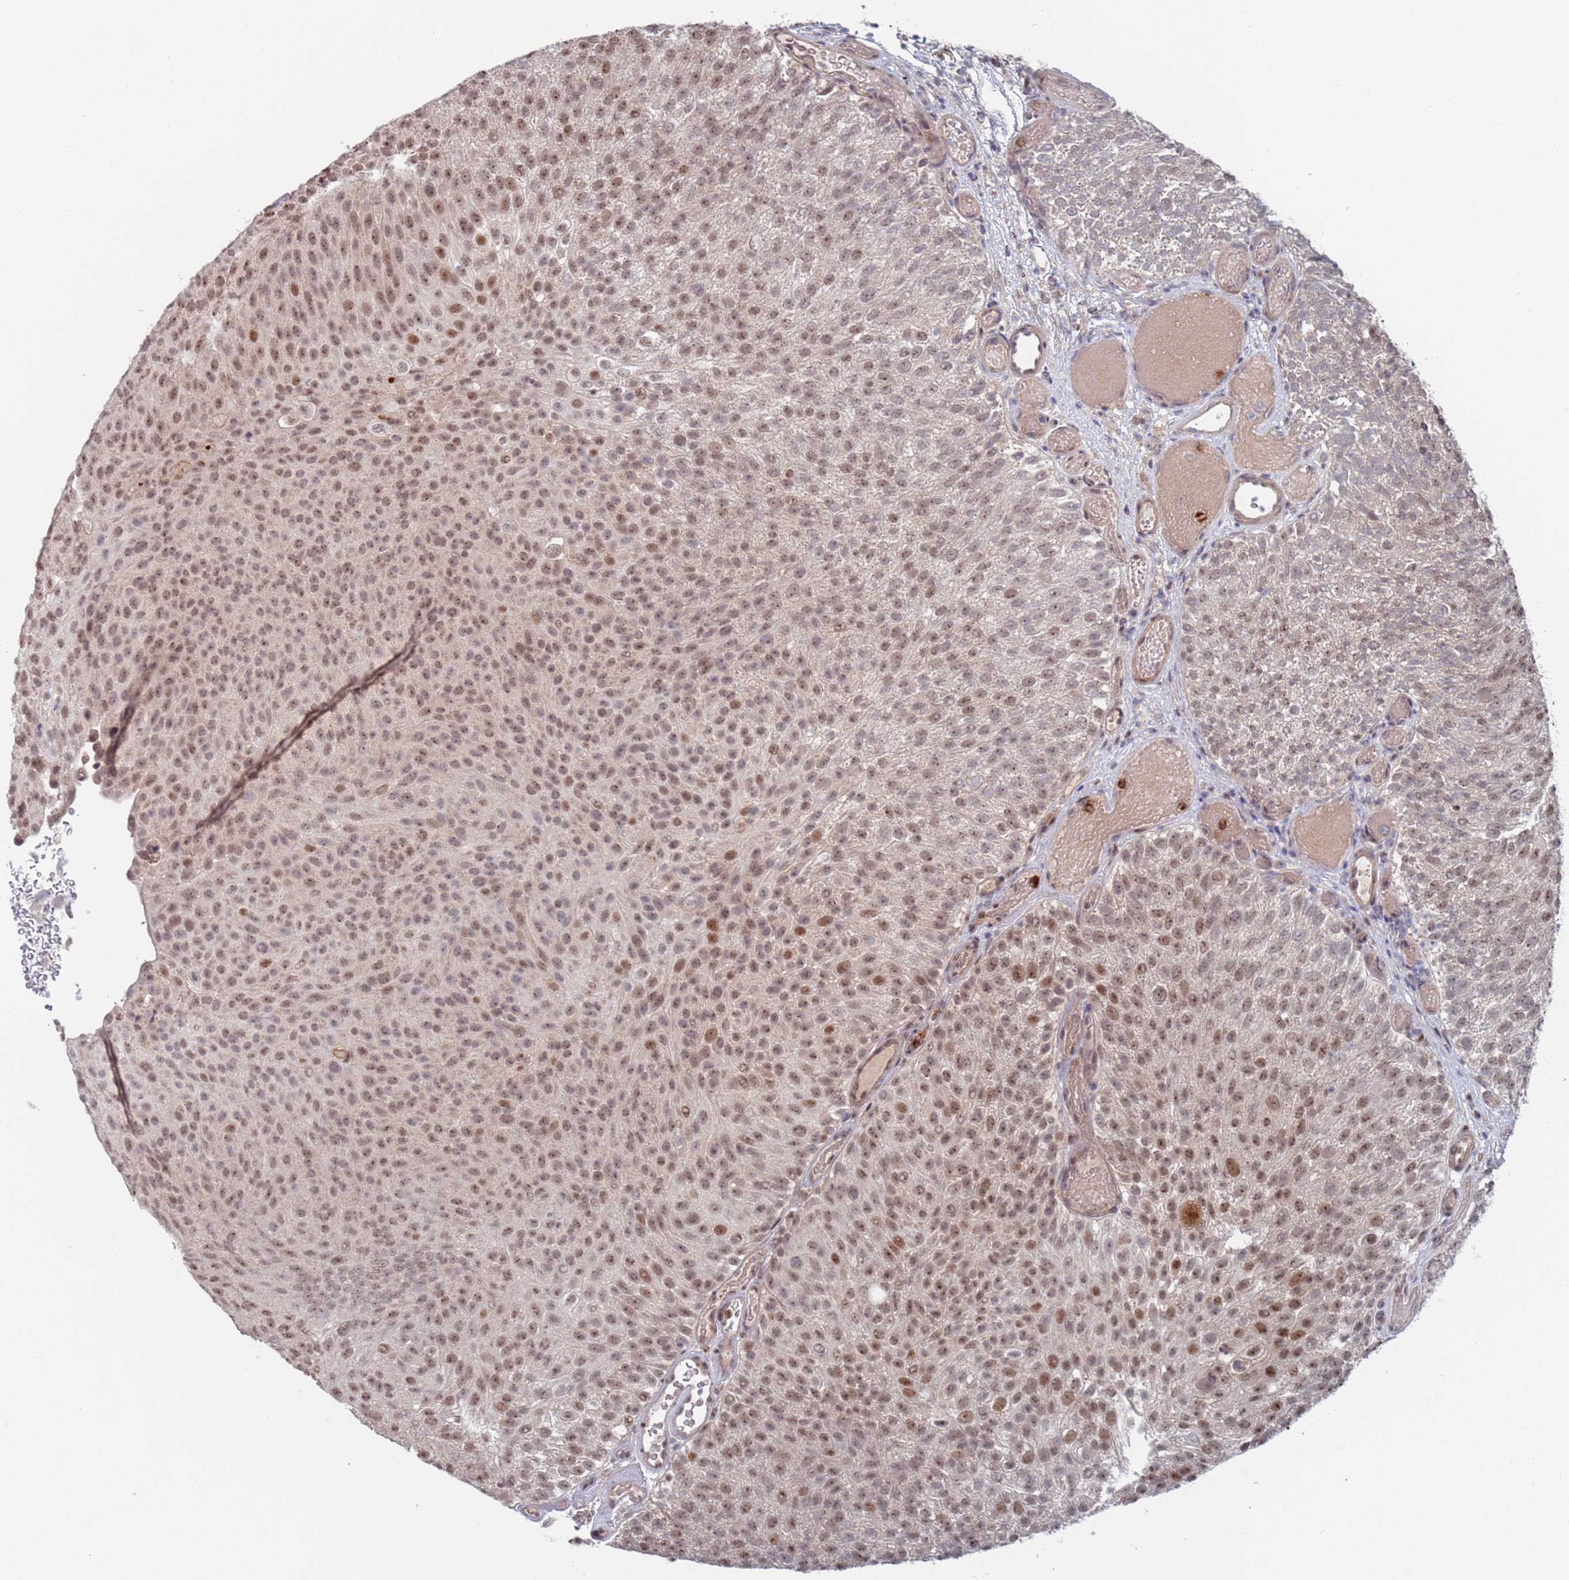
{"staining": {"intensity": "moderate", "quantity": "25%-75%", "location": "nuclear"}, "tissue": "urothelial cancer", "cell_type": "Tumor cells", "image_type": "cancer", "snomed": [{"axis": "morphology", "description": "Urothelial carcinoma, Low grade"}, {"axis": "topography", "description": "Urinary bladder"}], "caption": "High-power microscopy captured an immunohistochemistry image of urothelial cancer, revealing moderate nuclear expression in approximately 25%-75% of tumor cells.", "gene": "RPP25", "patient": {"sex": "male", "age": 78}}